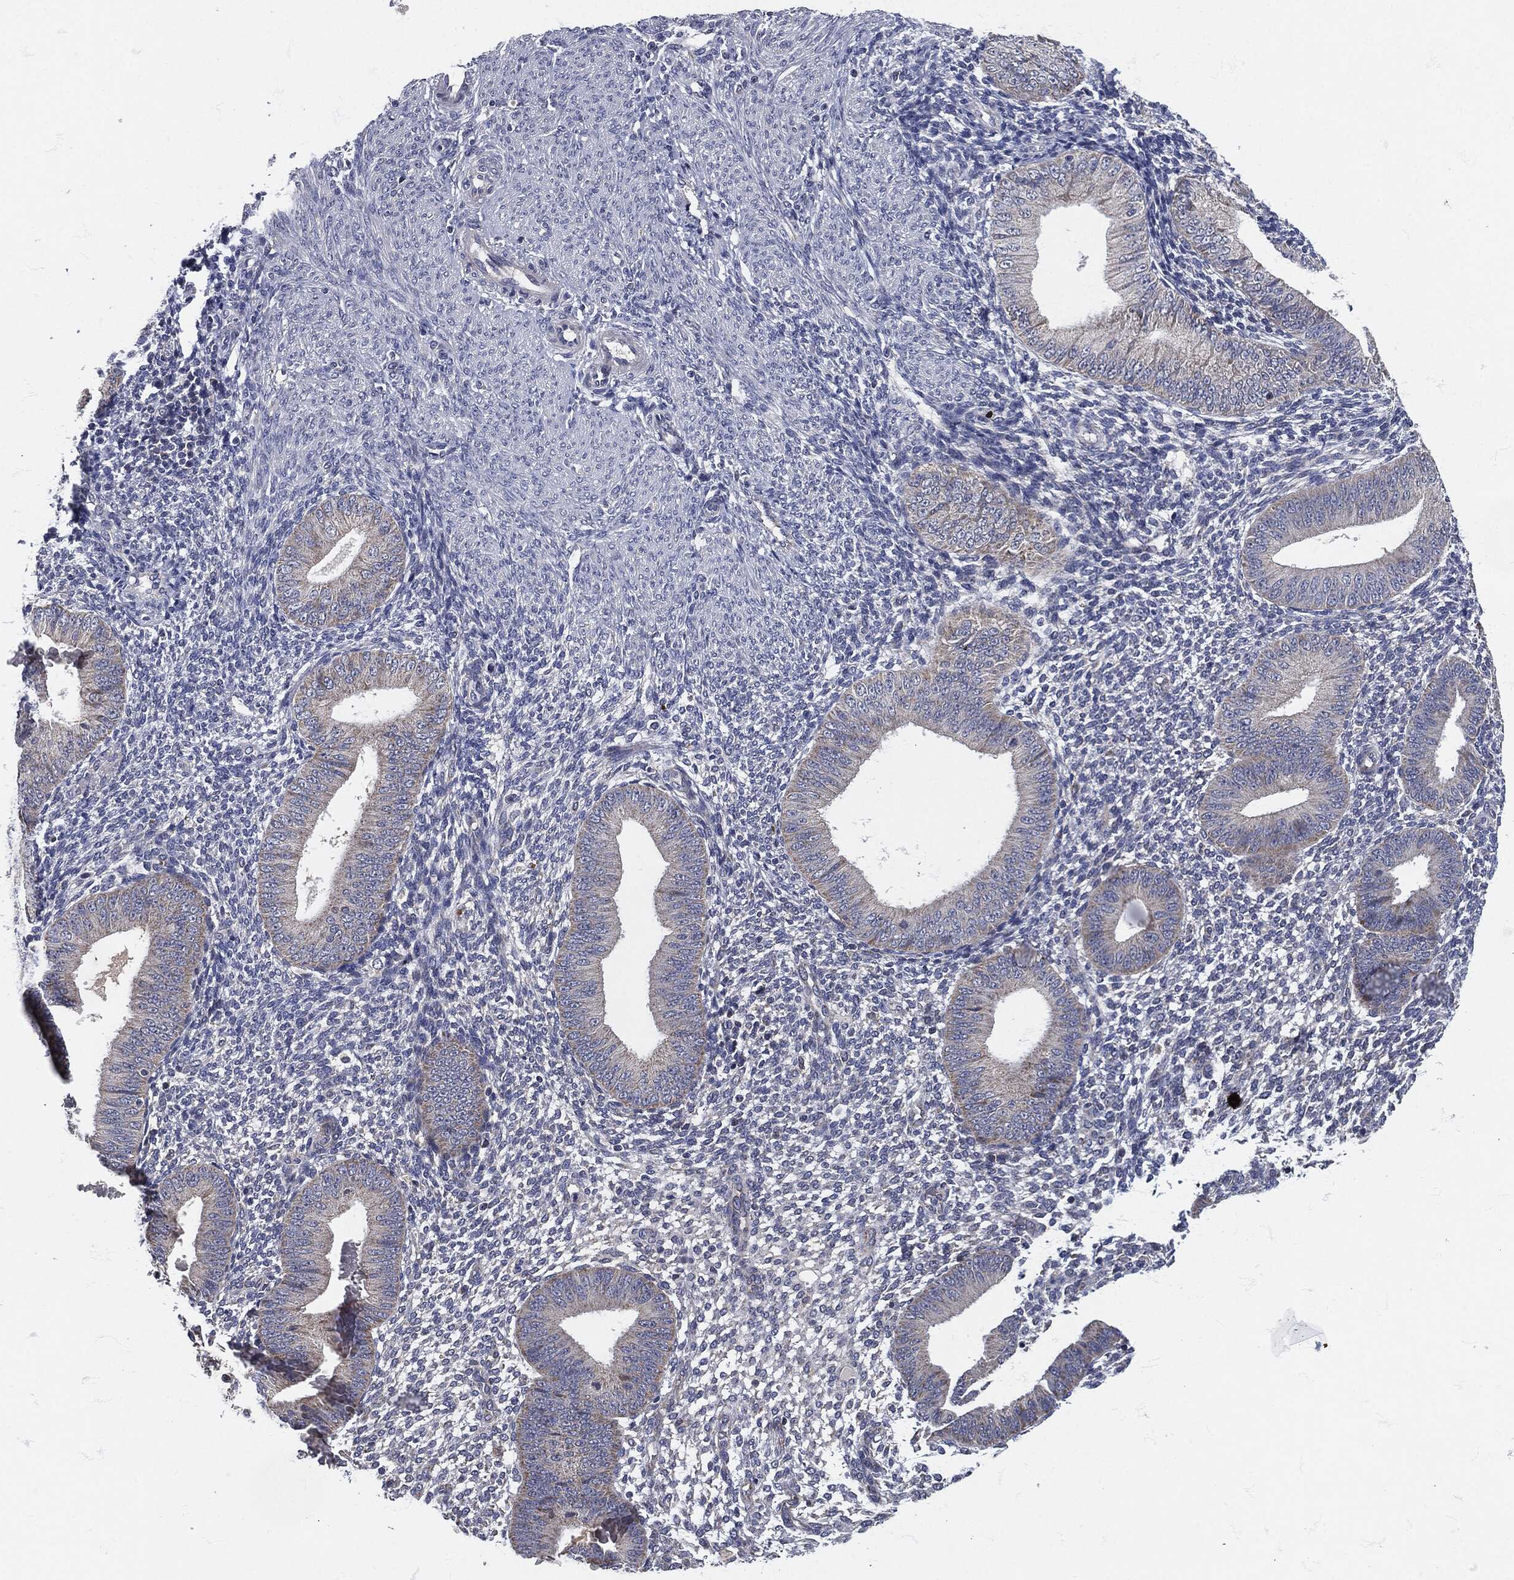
{"staining": {"intensity": "negative", "quantity": "none", "location": "none"}, "tissue": "endometrium", "cell_type": "Cells in endometrial stroma", "image_type": "normal", "snomed": [{"axis": "morphology", "description": "Normal tissue, NOS"}, {"axis": "topography", "description": "Endometrium"}], "caption": "This is an immunohistochemistry (IHC) histopathology image of benign human endometrium. There is no positivity in cells in endometrial stroma.", "gene": "SIGLEC9", "patient": {"sex": "female", "age": 39}}